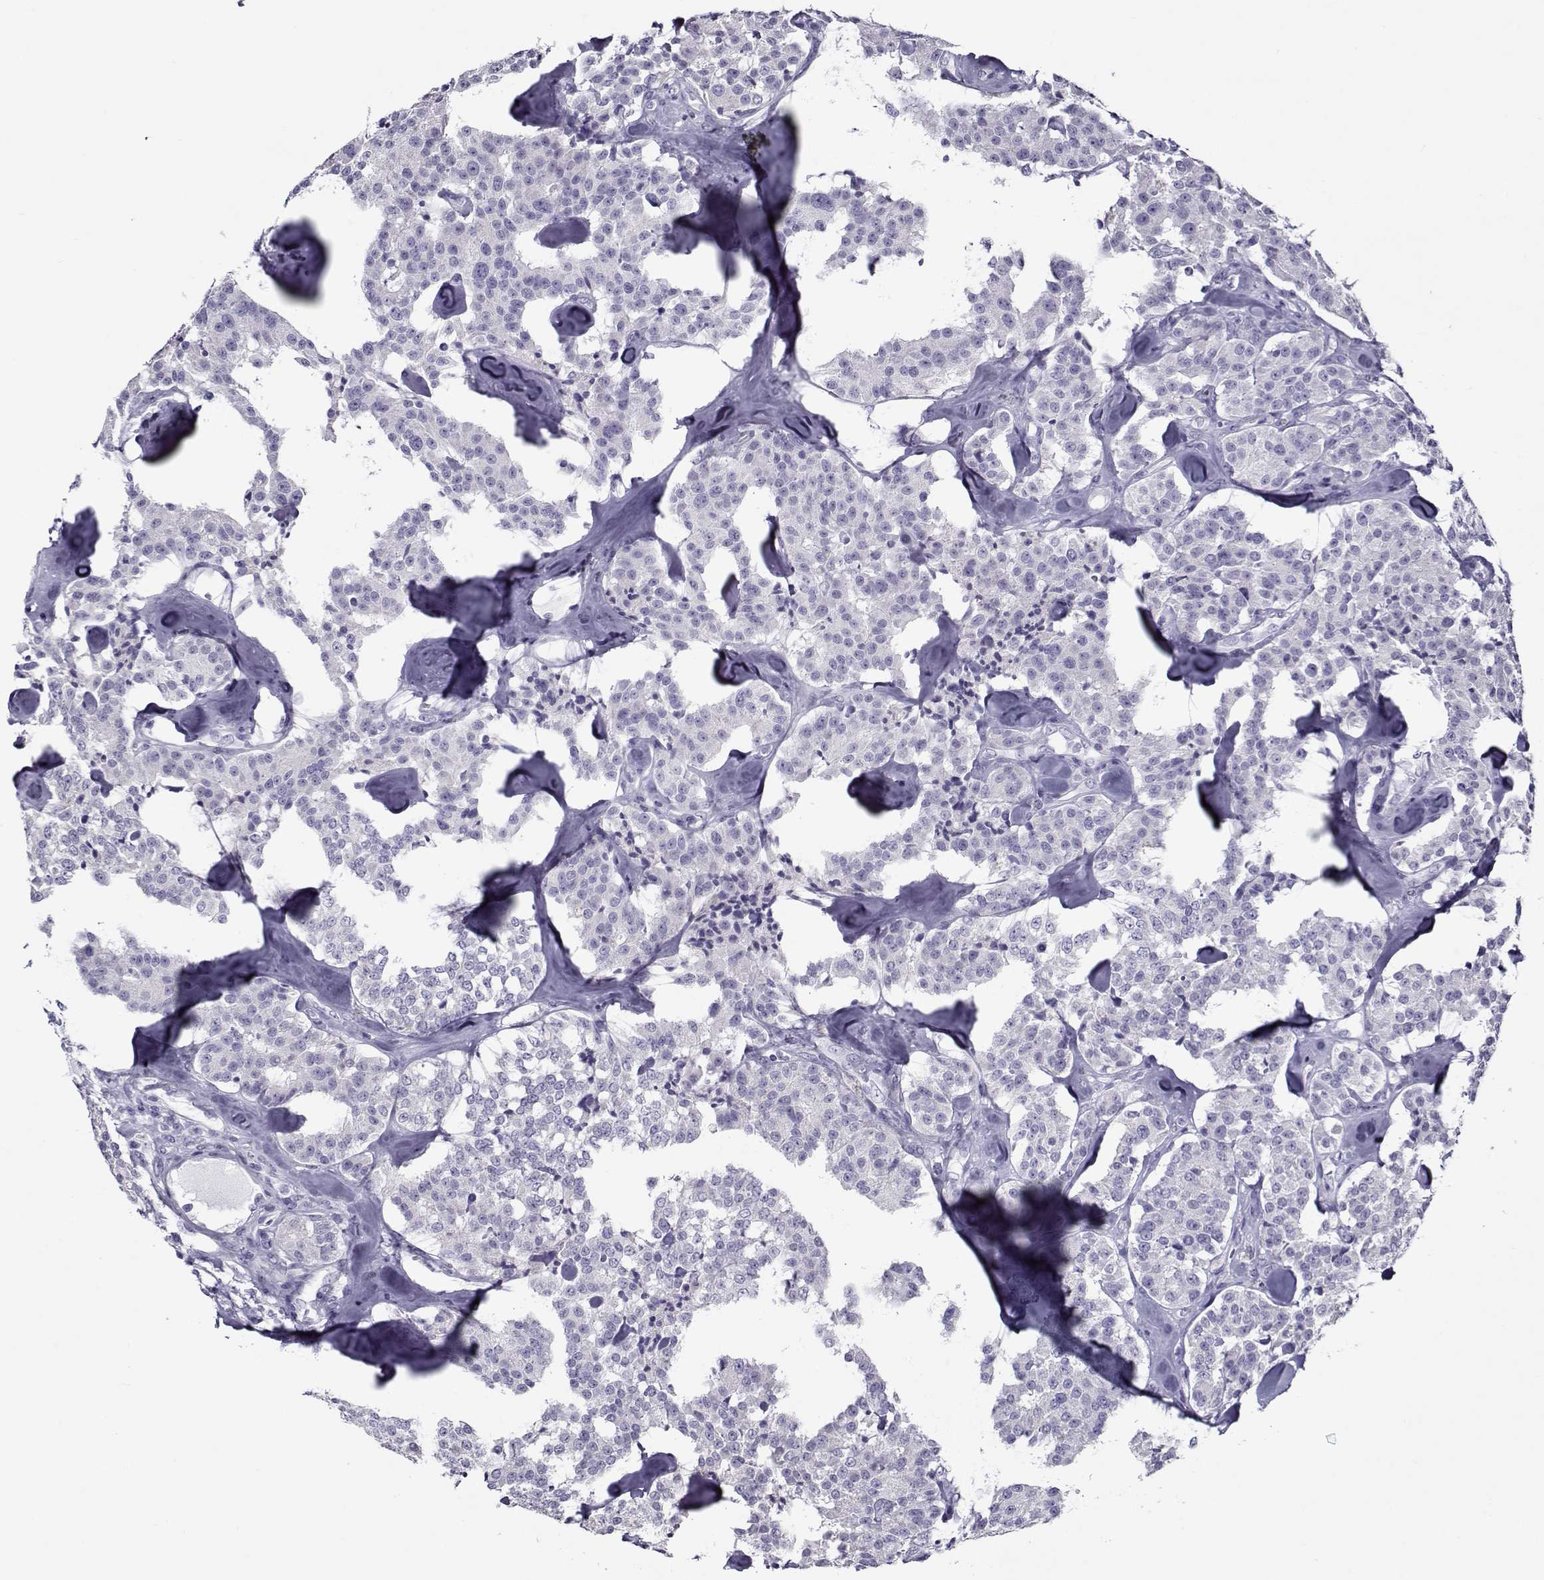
{"staining": {"intensity": "negative", "quantity": "none", "location": "none"}, "tissue": "carcinoid", "cell_type": "Tumor cells", "image_type": "cancer", "snomed": [{"axis": "morphology", "description": "Carcinoid, malignant, NOS"}, {"axis": "topography", "description": "Pancreas"}], "caption": "An immunohistochemistry (IHC) image of carcinoid (malignant) is shown. There is no staining in tumor cells of carcinoid (malignant).", "gene": "GAGE2A", "patient": {"sex": "male", "age": 41}}